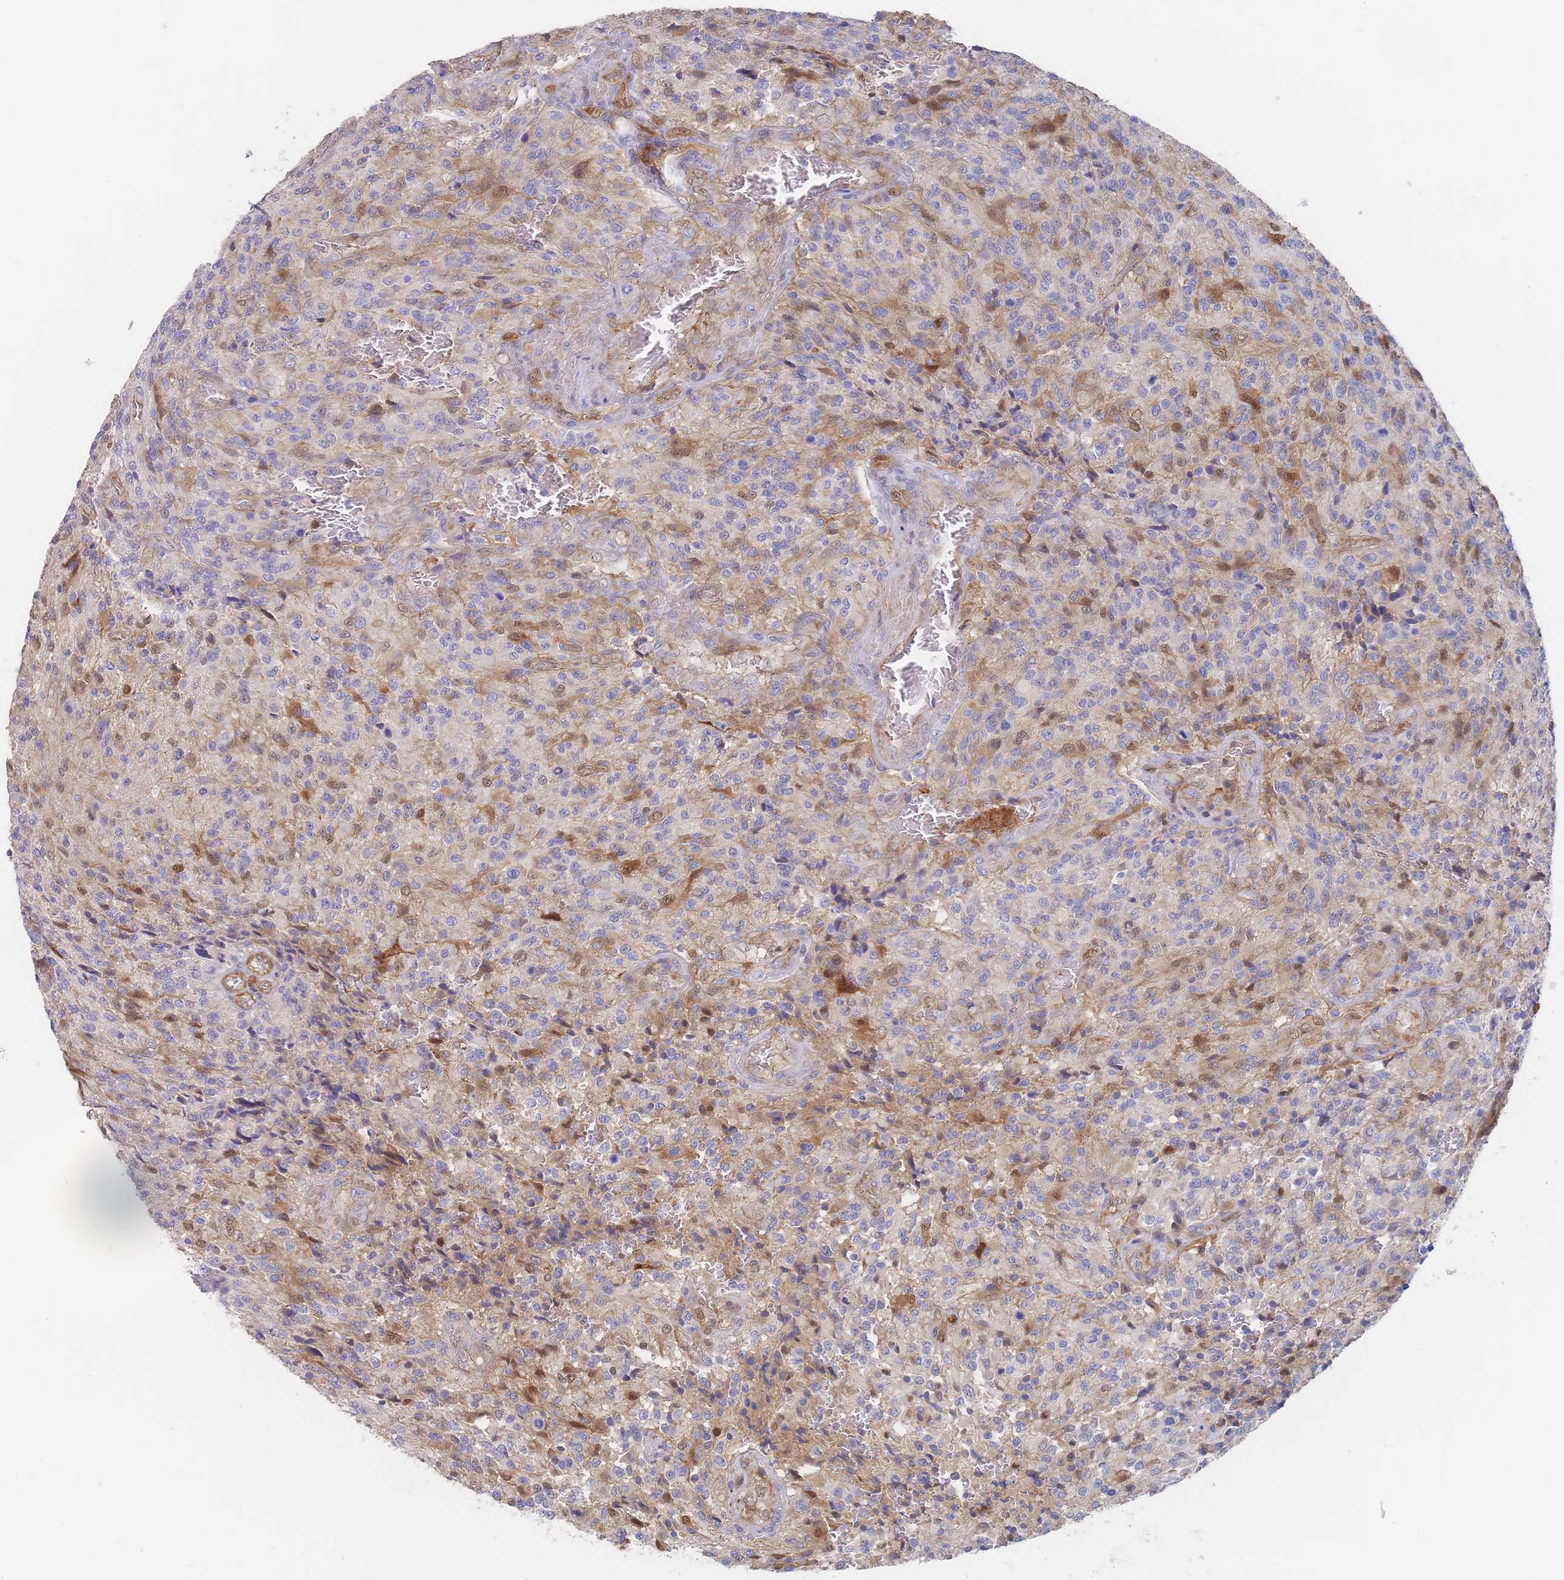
{"staining": {"intensity": "moderate", "quantity": "<25%", "location": "cytoplasmic/membranous,nuclear"}, "tissue": "glioma", "cell_type": "Tumor cells", "image_type": "cancer", "snomed": [{"axis": "morphology", "description": "Normal tissue, NOS"}, {"axis": "morphology", "description": "Glioma, malignant, High grade"}, {"axis": "topography", "description": "Cerebral cortex"}], "caption": "Protein staining demonstrates moderate cytoplasmic/membranous and nuclear positivity in approximately <25% of tumor cells in malignant glioma (high-grade). The protein is stained brown, and the nuclei are stained in blue (DAB (3,3'-diaminobenzidine) IHC with brightfield microscopy, high magnification).", "gene": "G6PC1", "patient": {"sex": "male", "age": 56}}